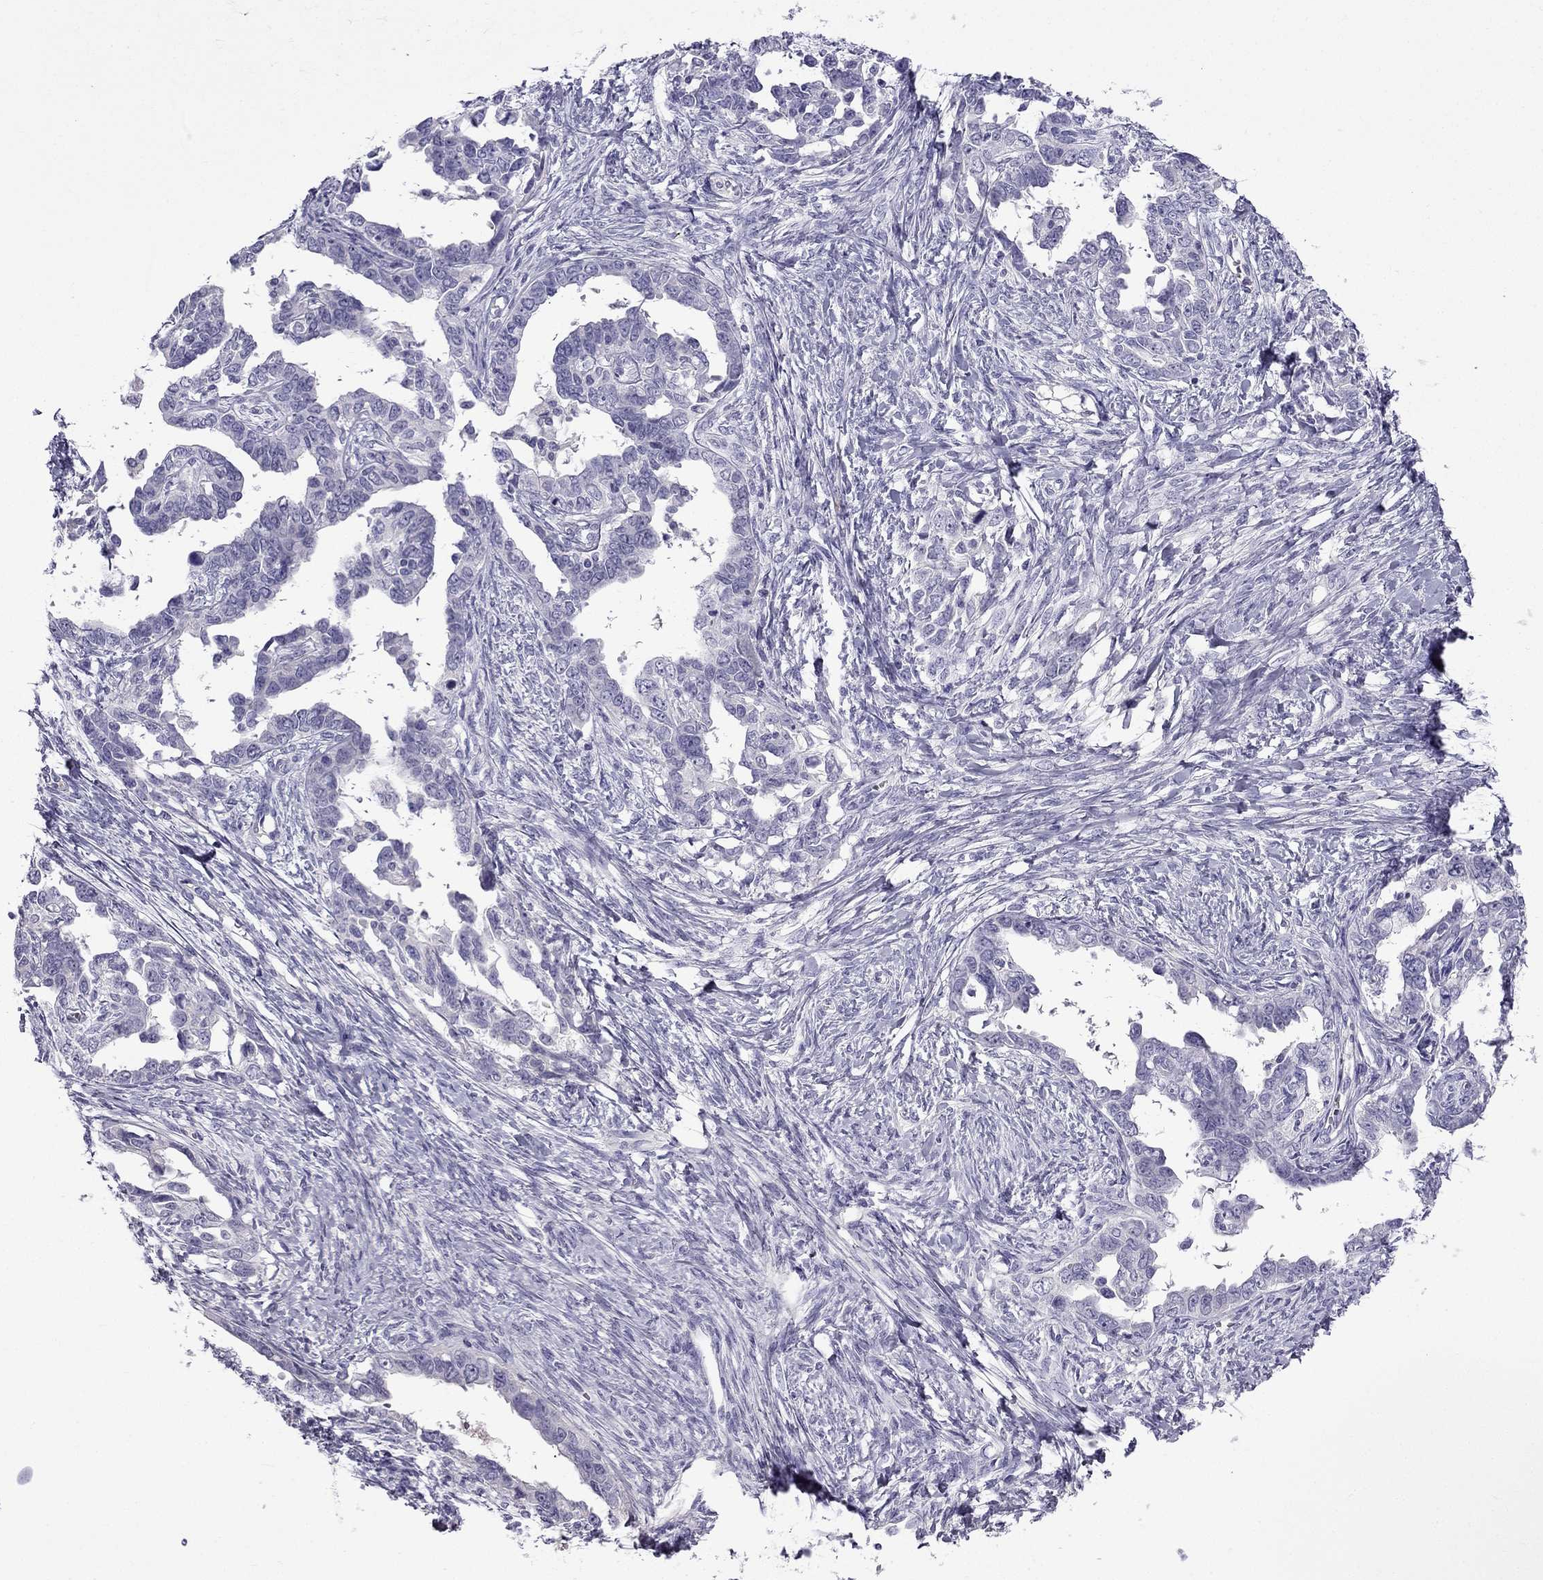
{"staining": {"intensity": "negative", "quantity": "none", "location": "none"}, "tissue": "ovarian cancer", "cell_type": "Tumor cells", "image_type": "cancer", "snomed": [{"axis": "morphology", "description": "Cystadenocarcinoma, serous, NOS"}, {"axis": "topography", "description": "Ovary"}], "caption": "Image shows no significant protein positivity in tumor cells of ovarian cancer.", "gene": "STOML3", "patient": {"sex": "female", "age": 69}}